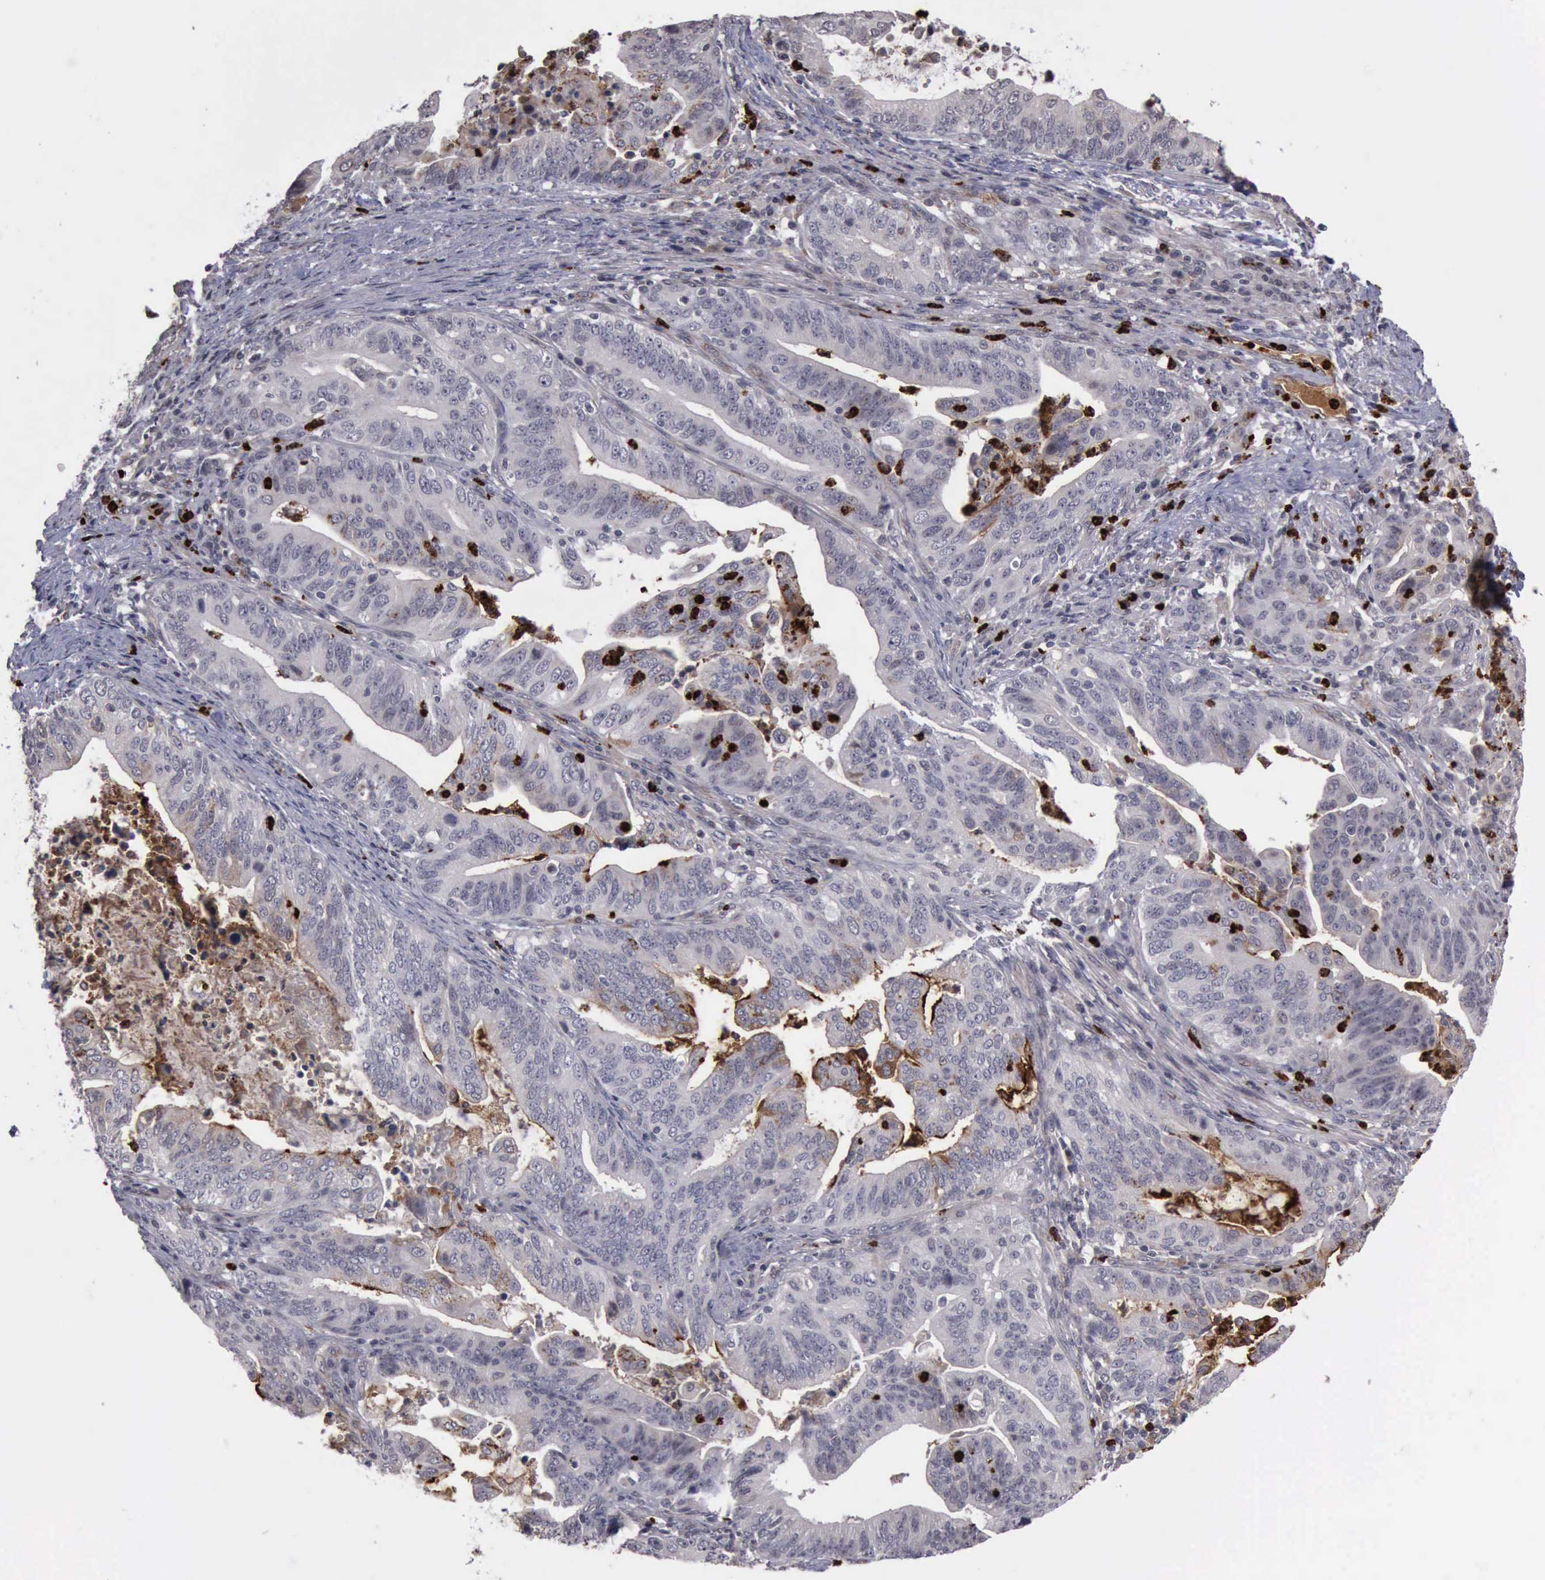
{"staining": {"intensity": "negative", "quantity": "none", "location": "none"}, "tissue": "stomach cancer", "cell_type": "Tumor cells", "image_type": "cancer", "snomed": [{"axis": "morphology", "description": "Adenocarcinoma, NOS"}, {"axis": "topography", "description": "Stomach, upper"}], "caption": "The image shows no staining of tumor cells in stomach adenocarcinoma. Brightfield microscopy of immunohistochemistry stained with DAB (3,3'-diaminobenzidine) (brown) and hematoxylin (blue), captured at high magnification.", "gene": "MMP9", "patient": {"sex": "female", "age": 50}}